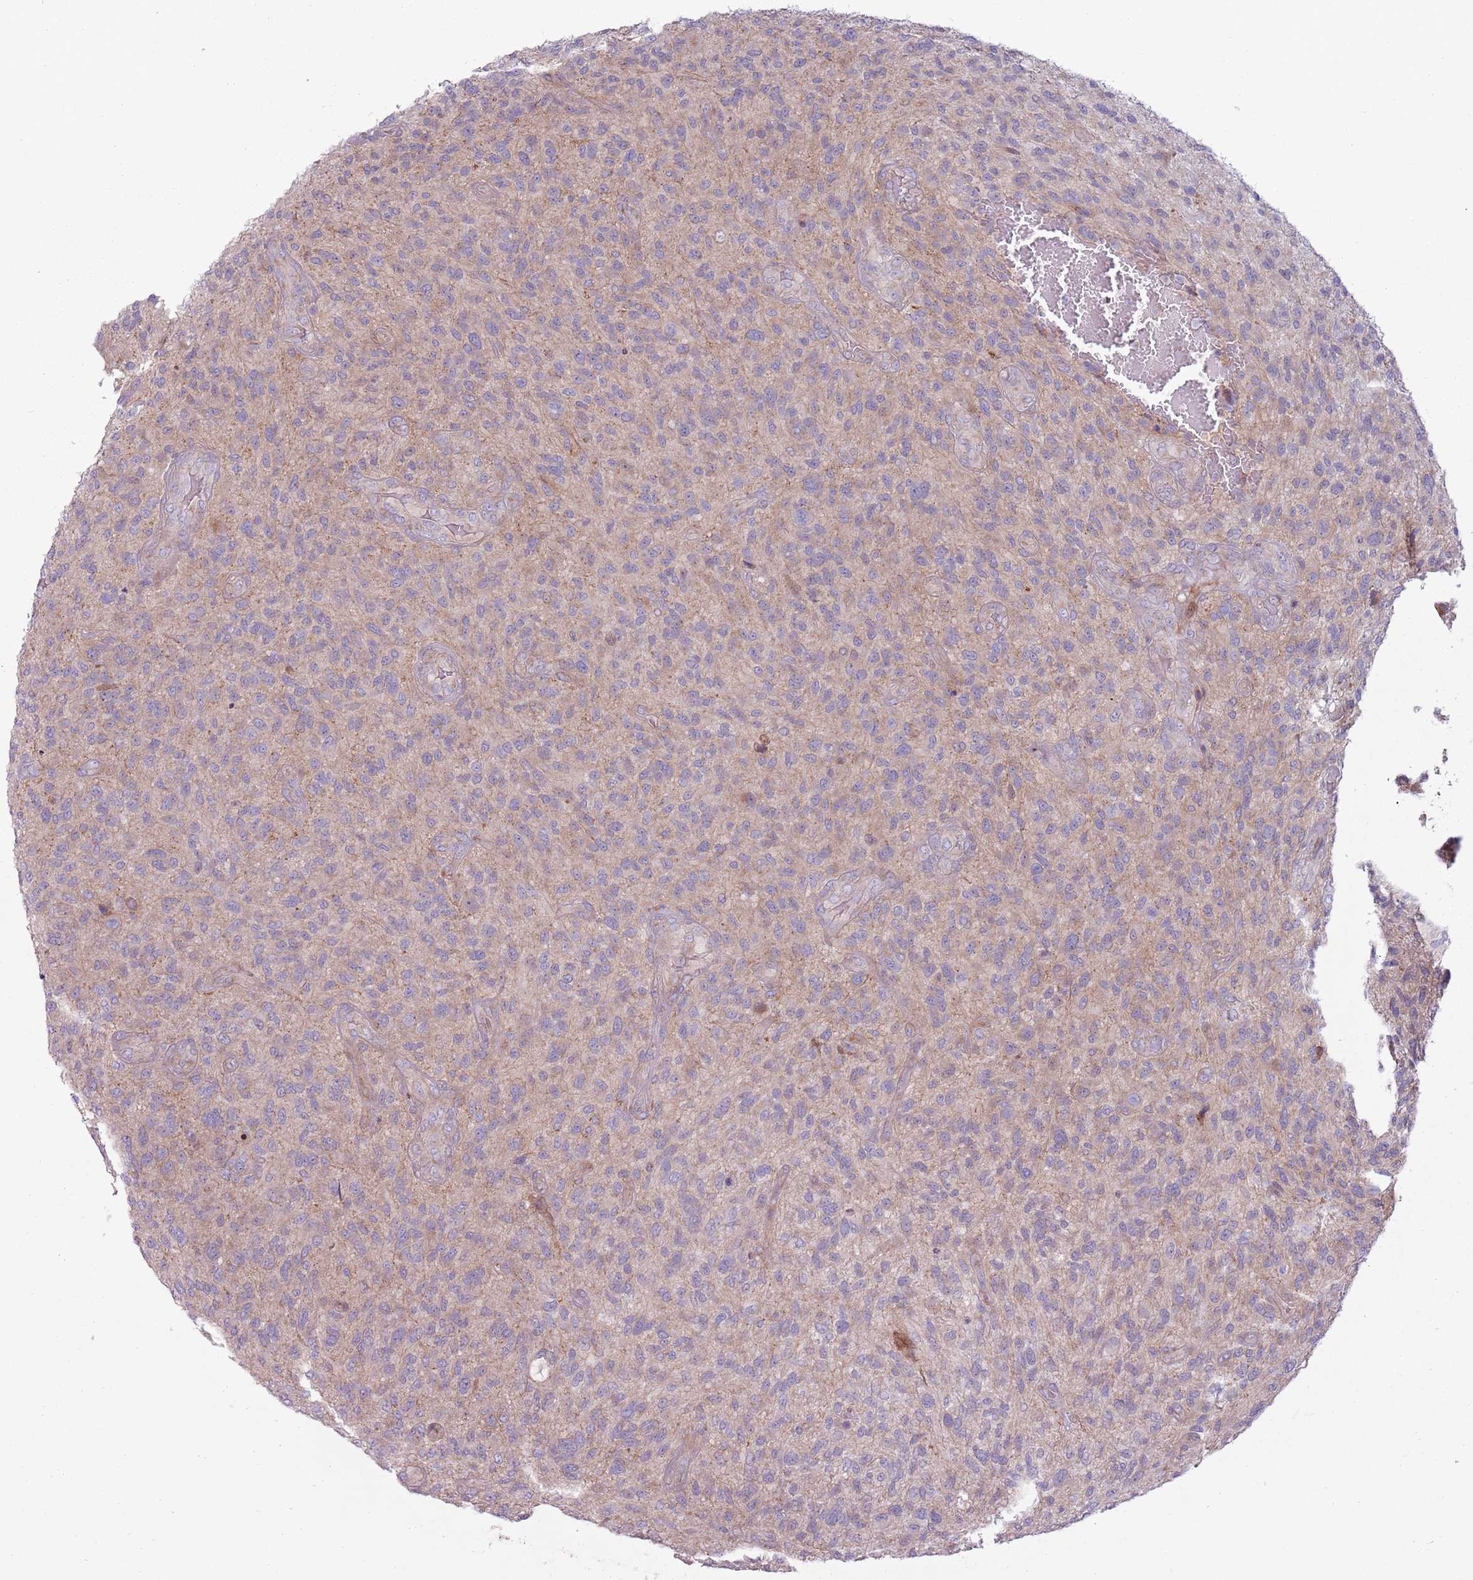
{"staining": {"intensity": "negative", "quantity": "none", "location": "none"}, "tissue": "glioma", "cell_type": "Tumor cells", "image_type": "cancer", "snomed": [{"axis": "morphology", "description": "Glioma, malignant, High grade"}, {"axis": "topography", "description": "Brain"}], "caption": "An IHC photomicrograph of glioma is shown. There is no staining in tumor cells of glioma.", "gene": "CCDC150", "patient": {"sex": "male", "age": 47}}